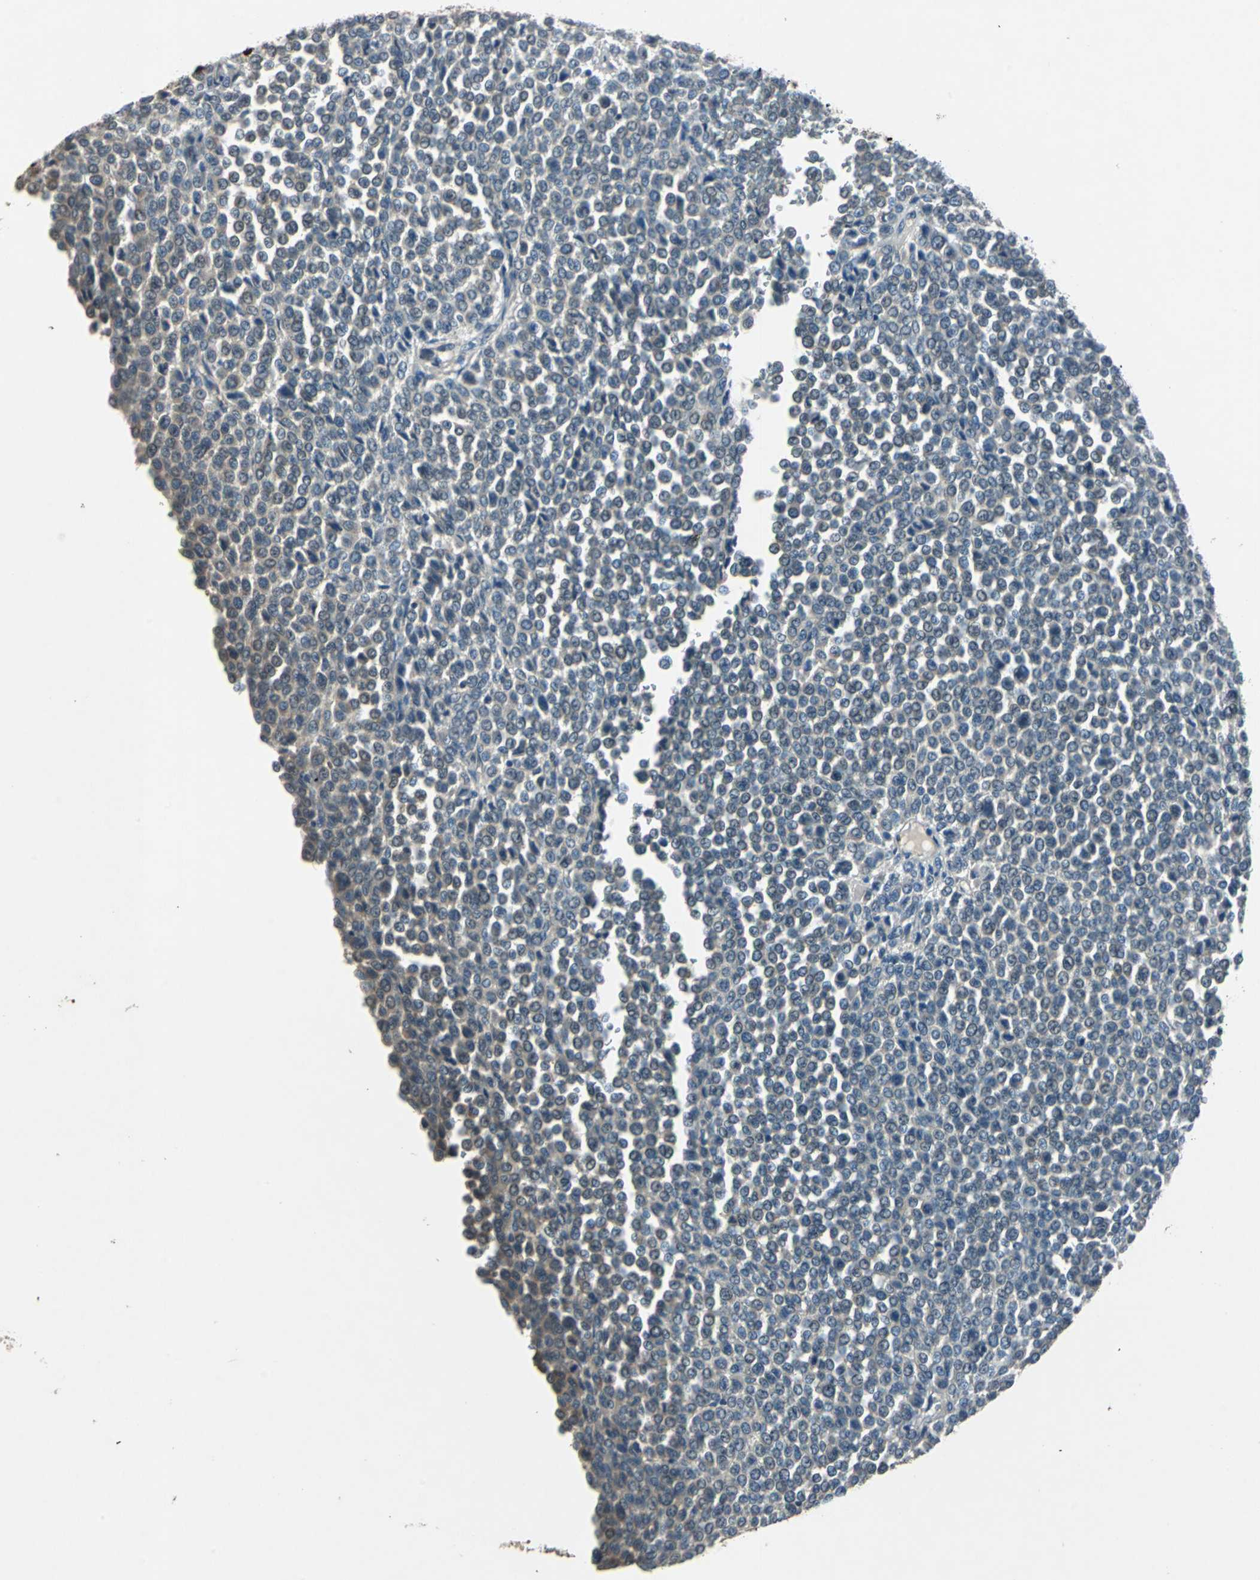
{"staining": {"intensity": "negative", "quantity": "none", "location": "none"}, "tissue": "melanoma", "cell_type": "Tumor cells", "image_type": "cancer", "snomed": [{"axis": "morphology", "description": "Malignant melanoma, Metastatic site"}, {"axis": "topography", "description": "Pancreas"}], "caption": "Immunohistochemical staining of melanoma demonstrates no significant expression in tumor cells.", "gene": "SLC2A13", "patient": {"sex": "female", "age": 30}}